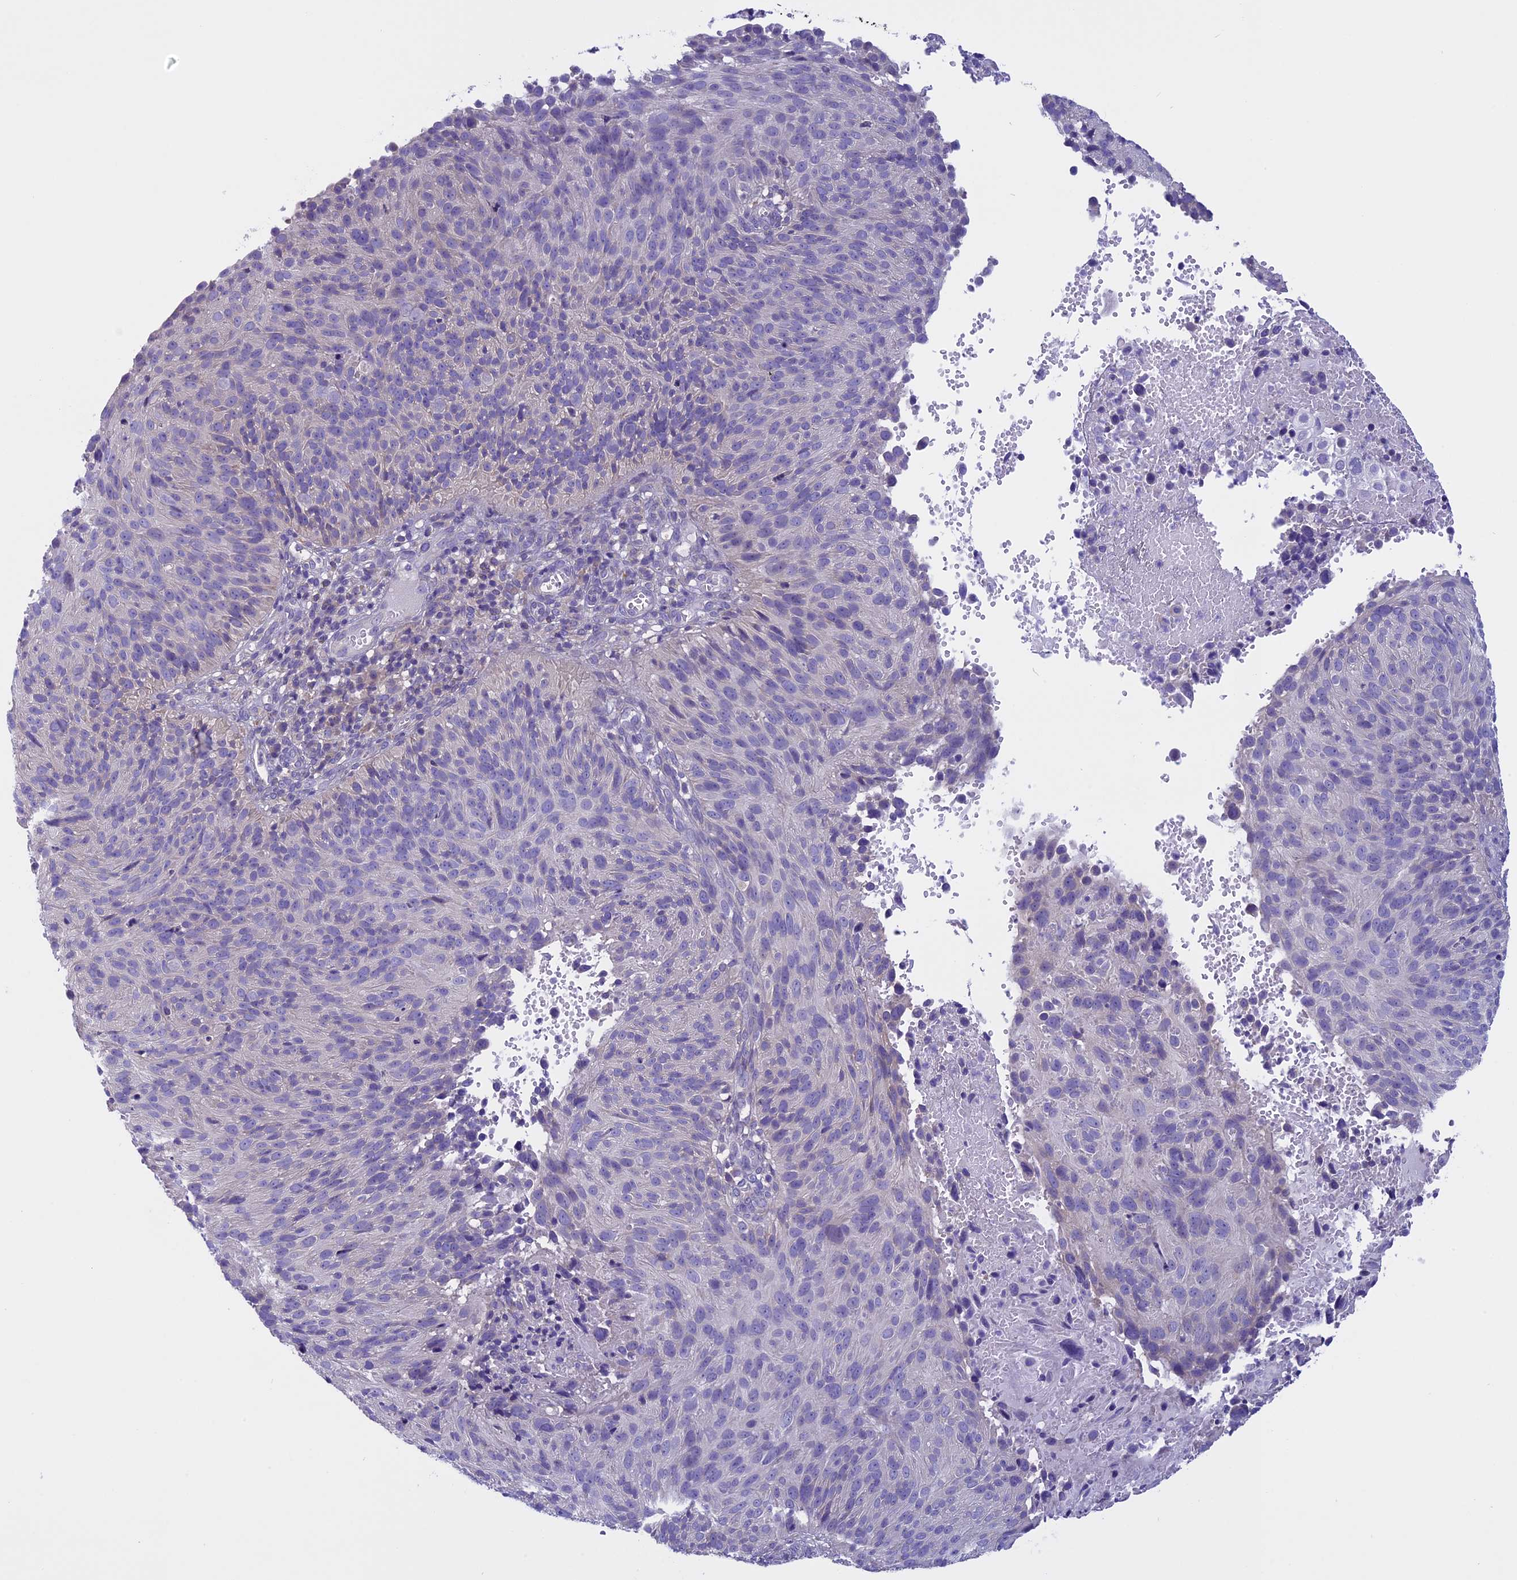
{"staining": {"intensity": "negative", "quantity": "none", "location": "none"}, "tissue": "cervical cancer", "cell_type": "Tumor cells", "image_type": "cancer", "snomed": [{"axis": "morphology", "description": "Squamous cell carcinoma, NOS"}, {"axis": "topography", "description": "Cervix"}], "caption": "High power microscopy image of an immunohistochemistry (IHC) histopathology image of cervical cancer, revealing no significant staining in tumor cells.", "gene": "DCTN5", "patient": {"sex": "female", "age": 74}}